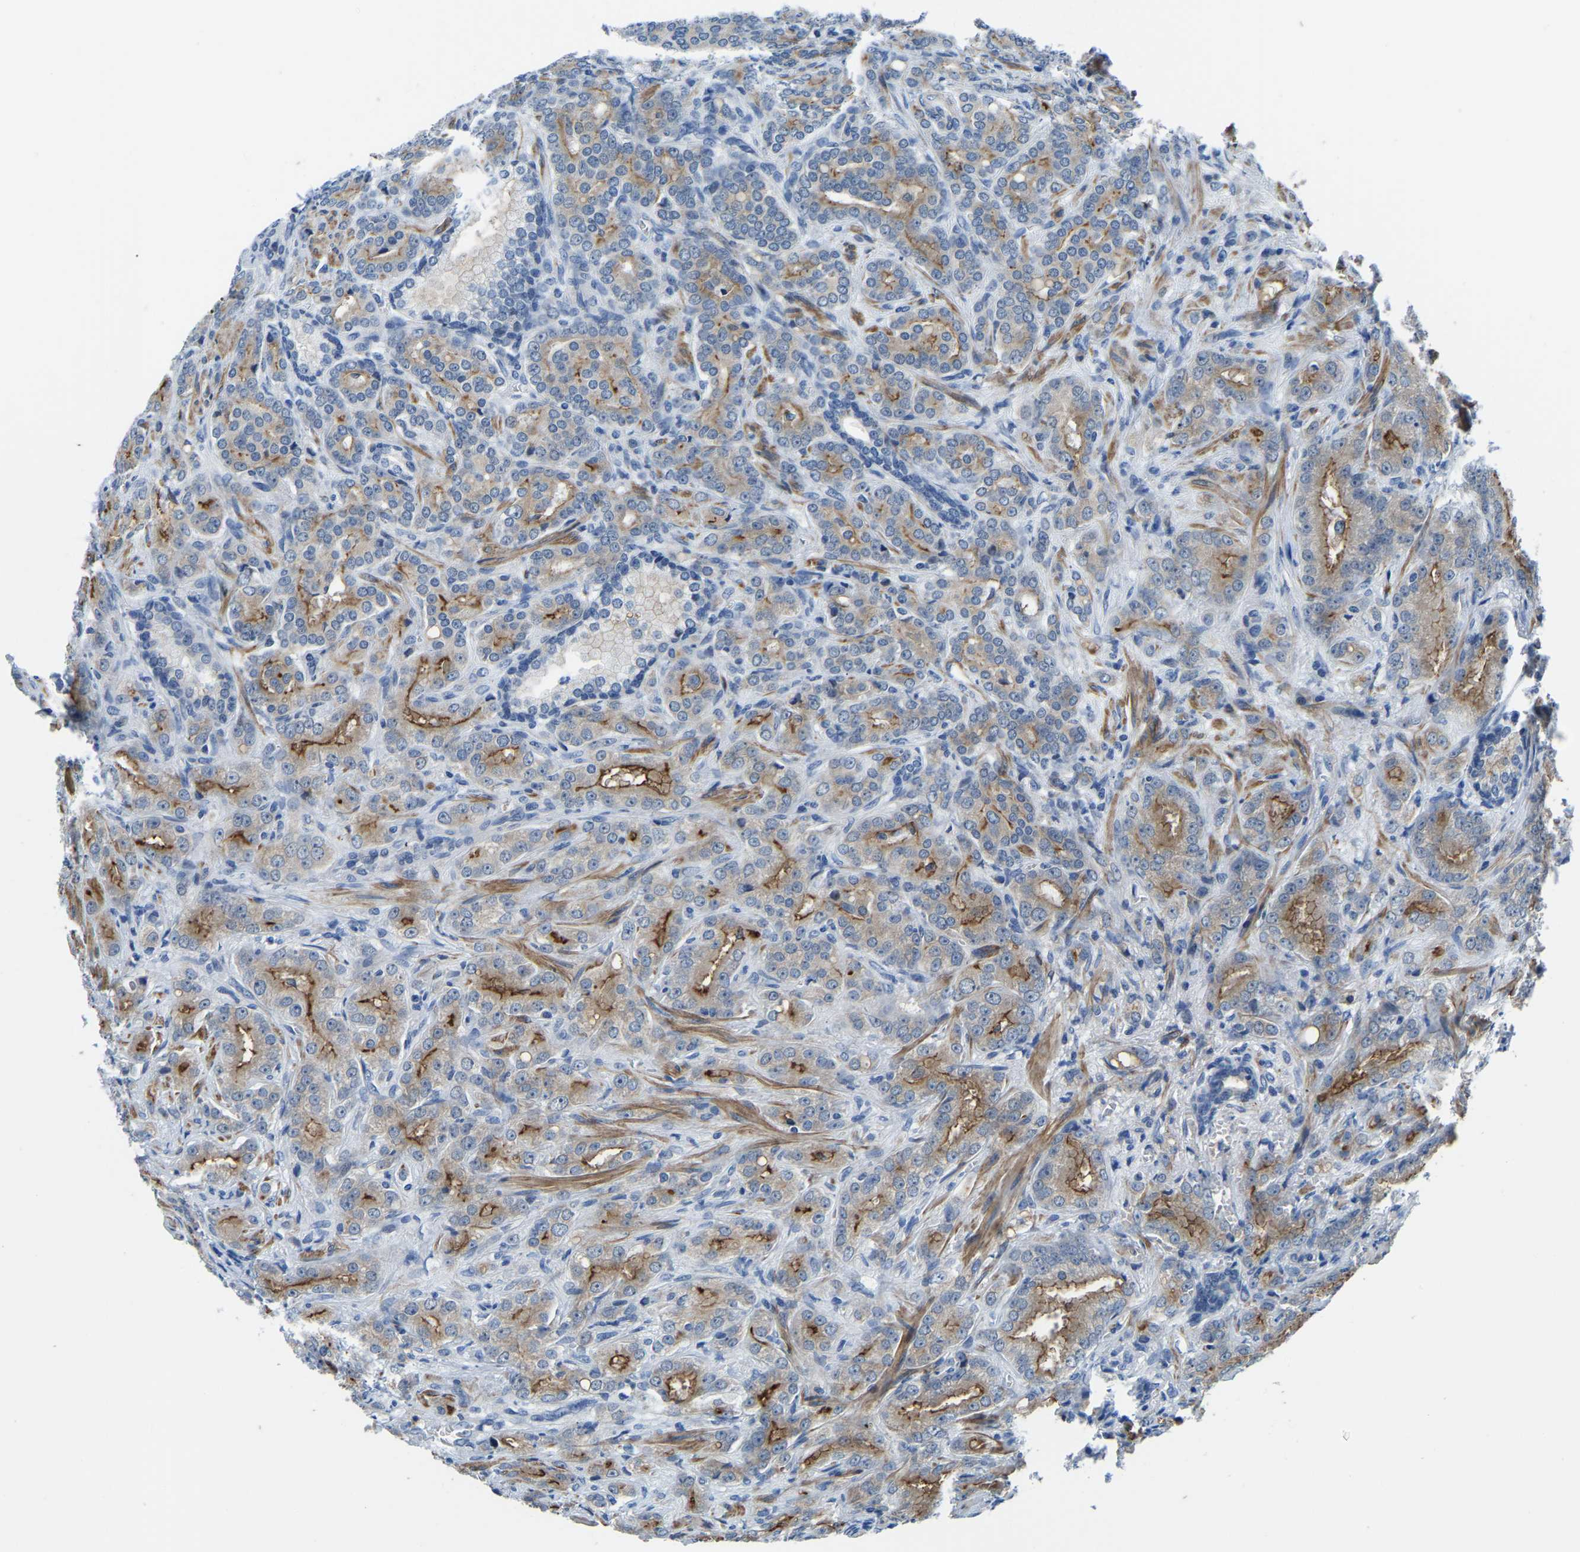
{"staining": {"intensity": "negative", "quantity": "none", "location": "none"}, "tissue": "prostate cancer", "cell_type": "Tumor cells", "image_type": "cancer", "snomed": [{"axis": "morphology", "description": "Adenocarcinoma, High grade"}, {"axis": "topography", "description": "Prostate"}], "caption": "An IHC micrograph of adenocarcinoma (high-grade) (prostate) is shown. There is no staining in tumor cells of adenocarcinoma (high-grade) (prostate).", "gene": "LIAS", "patient": {"sex": "male", "age": 64}}